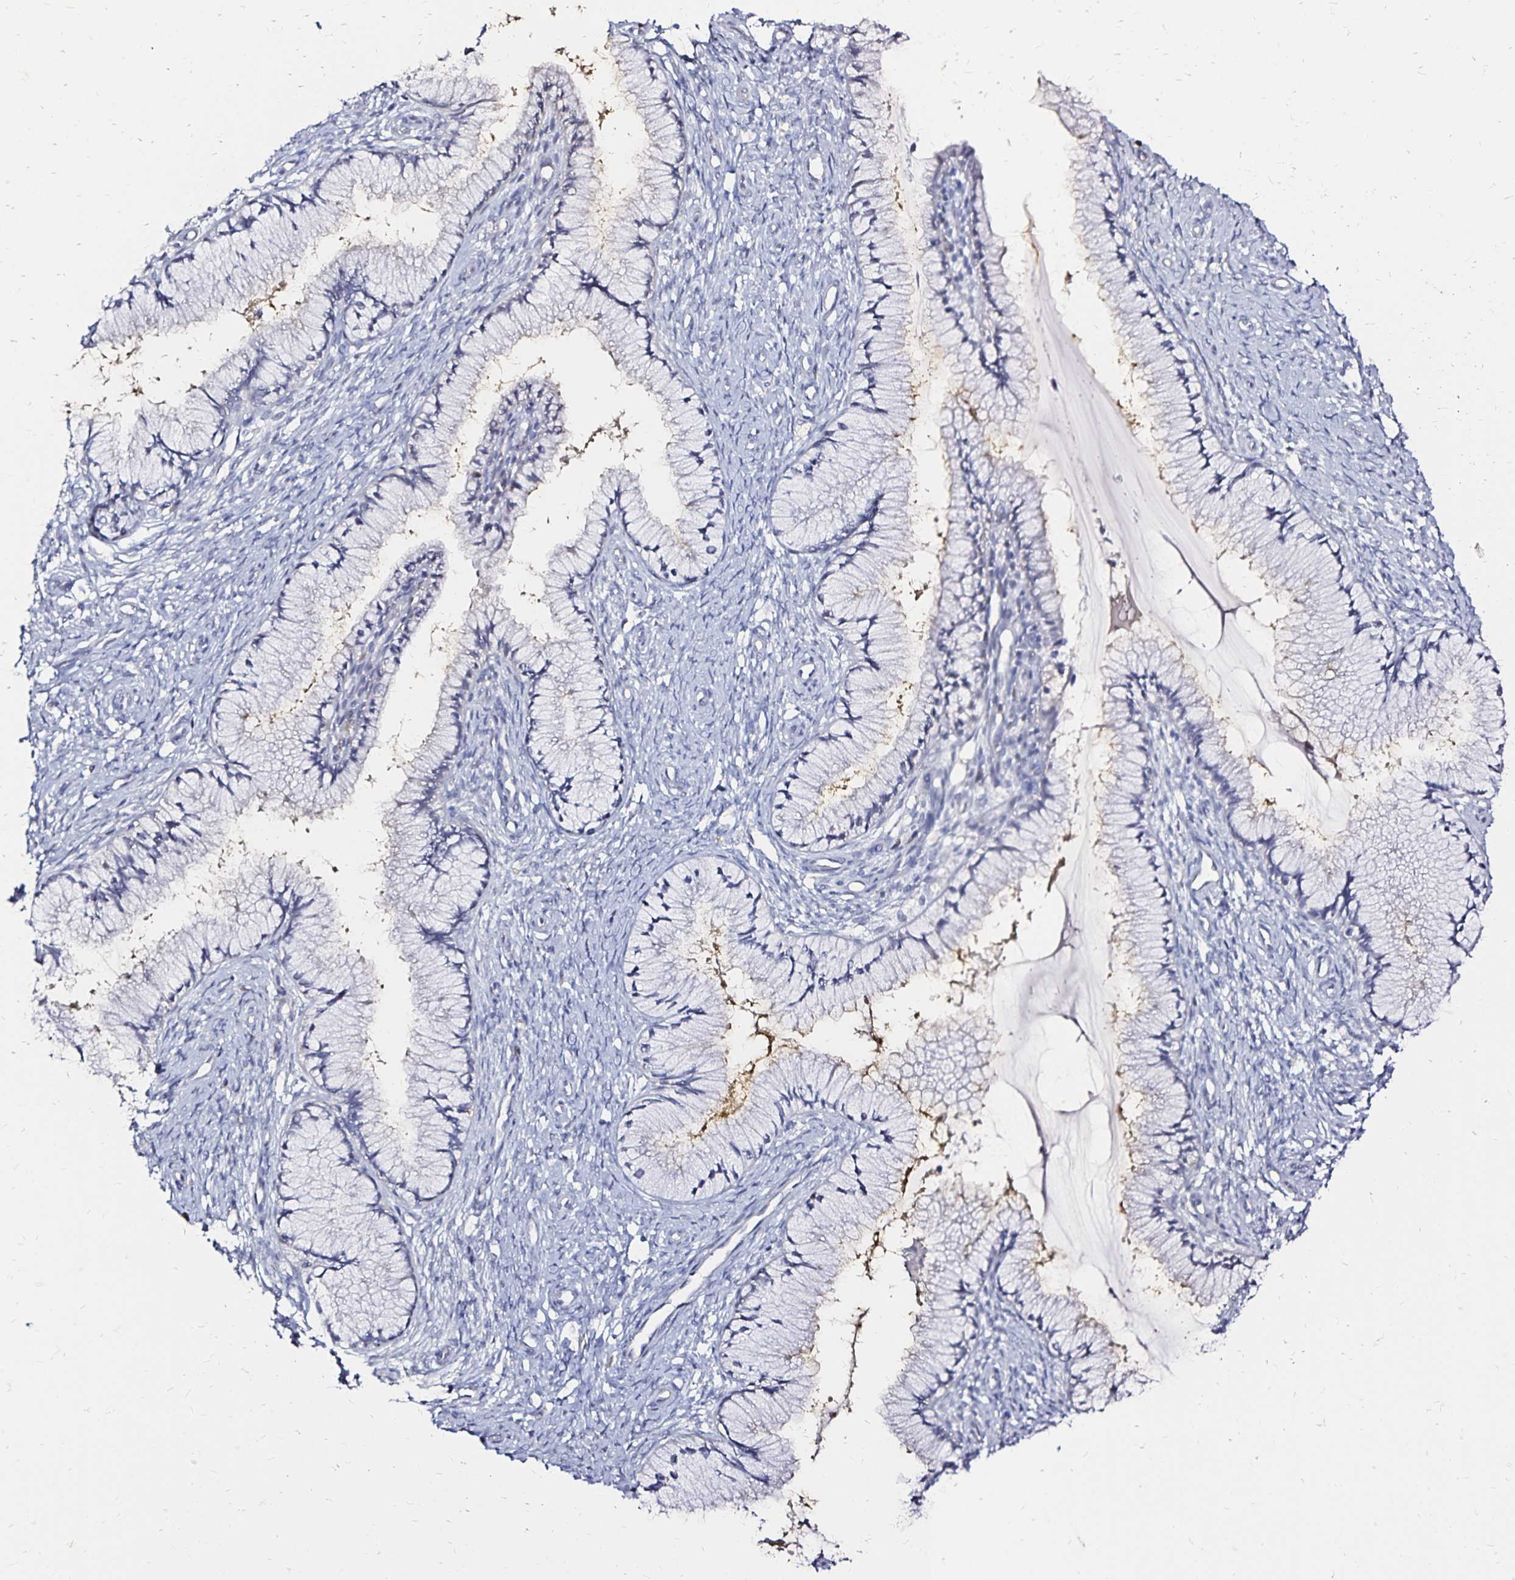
{"staining": {"intensity": "negative", "quantity": "none", "location": "none"}, "tissue": "cervix", "cell_type": "Glandular cells", "image_type": "normal", "snomed": [{"axis": "morphology", "description": "Normal tissue, NOS"}, {"axis": "topography", "description": "Cervix"}], "caption": "Immunohistochemical staining of normal cervix exhibits no significant positivity in glandular cells.", "gene": "SLC5A1", "patient": {"sex": "female", "age": 37}}